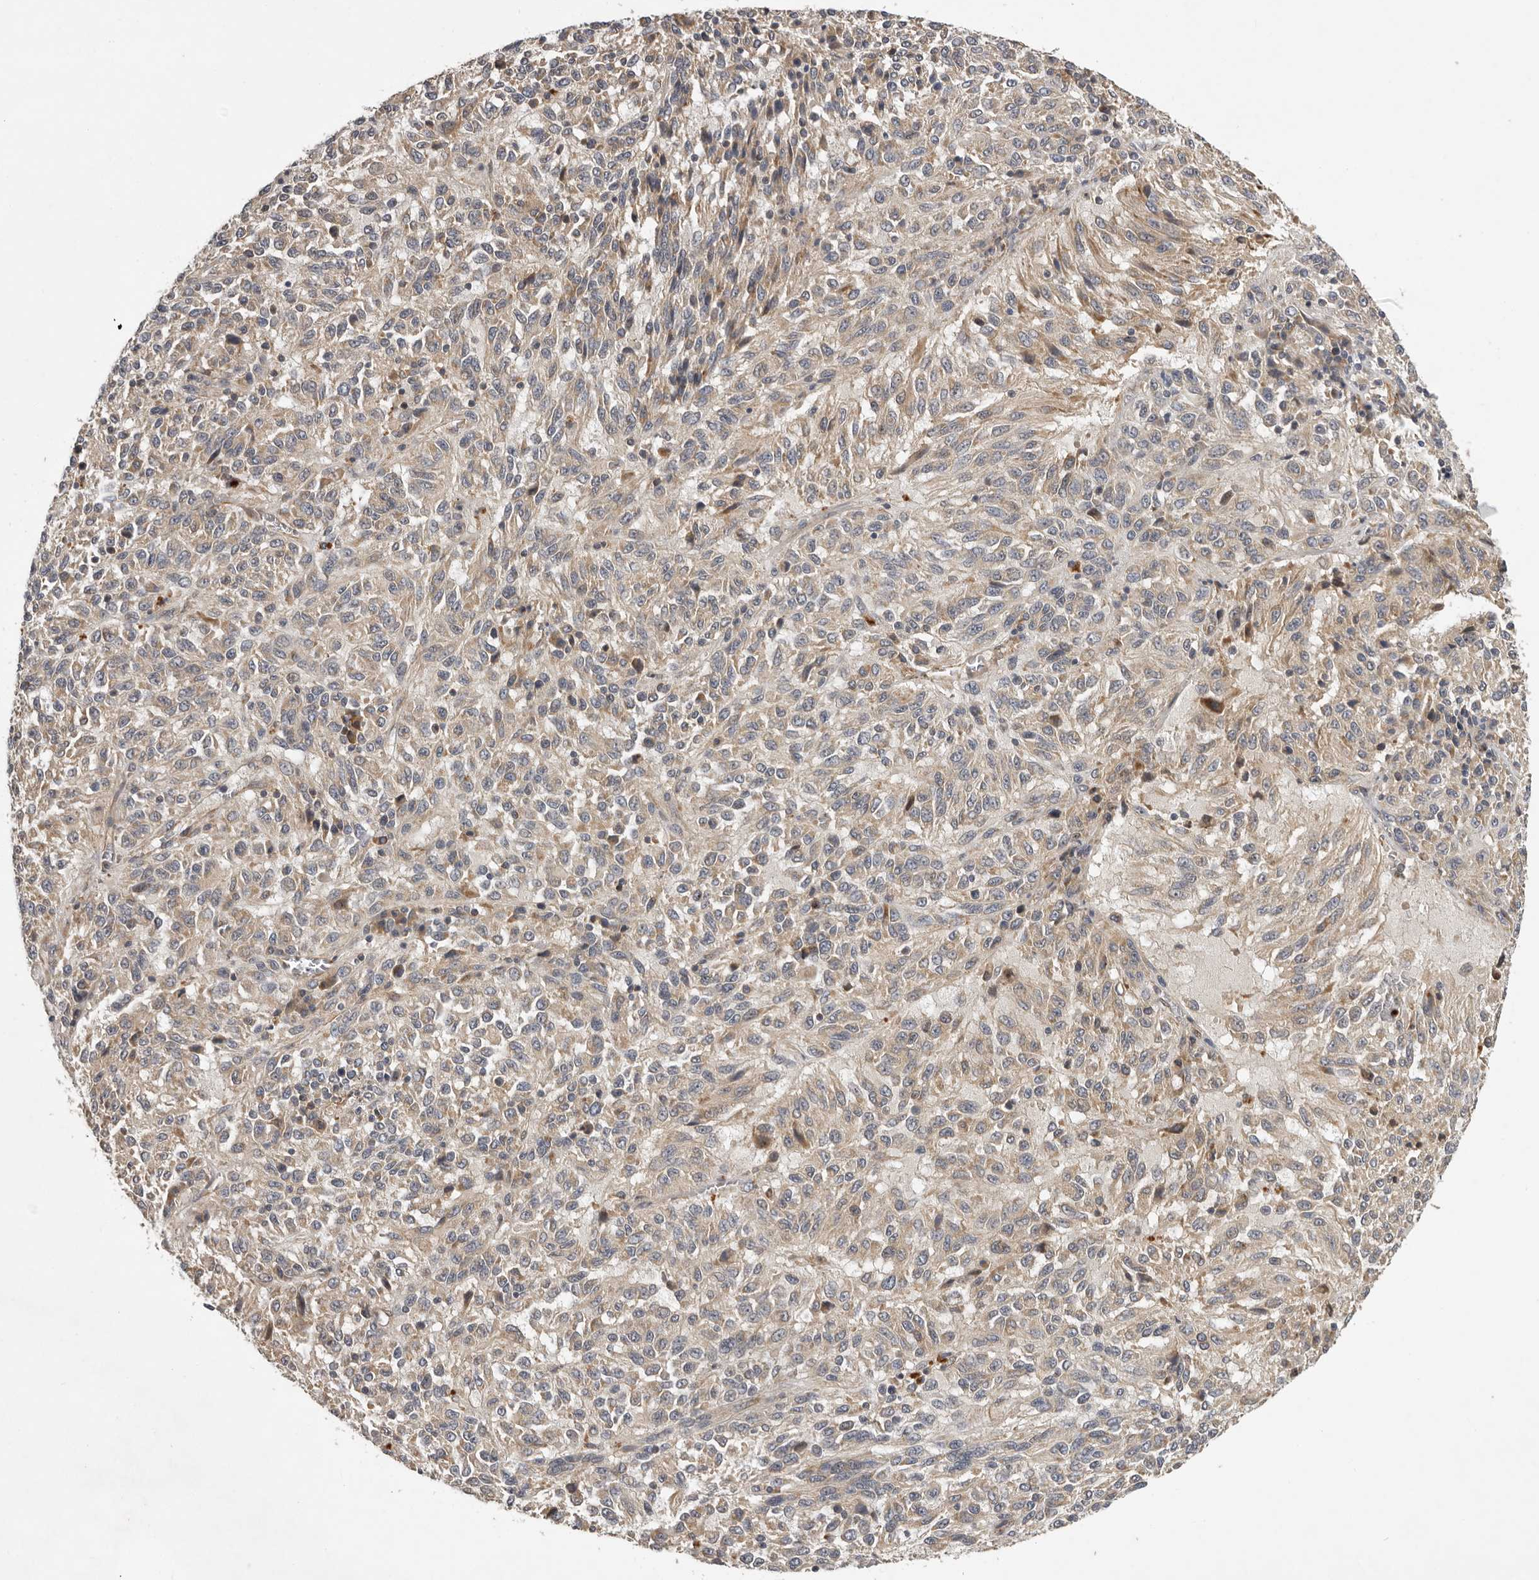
{"staining": {"intensity": "weak", "quantity": "<25%", "location": "cytoplasmic/membranous"}, "tissue": "melanoma", "cell_type": "Tumor cells", "image_type": "cancer", "snomed": [{"axis": "morphology", "description": "Malignant melanoma, Metastatic site"}, {"axis": "topography", "description": "Lung"}], "caption": "A histopathology image of human melanoma is negative for staining in tumor cells. (Brightfield microscopy of DAB immunohistochemistry (IHC) at high magnification).", "gene": "RNF157", "patient": {"sex": "male", "age": 64}}